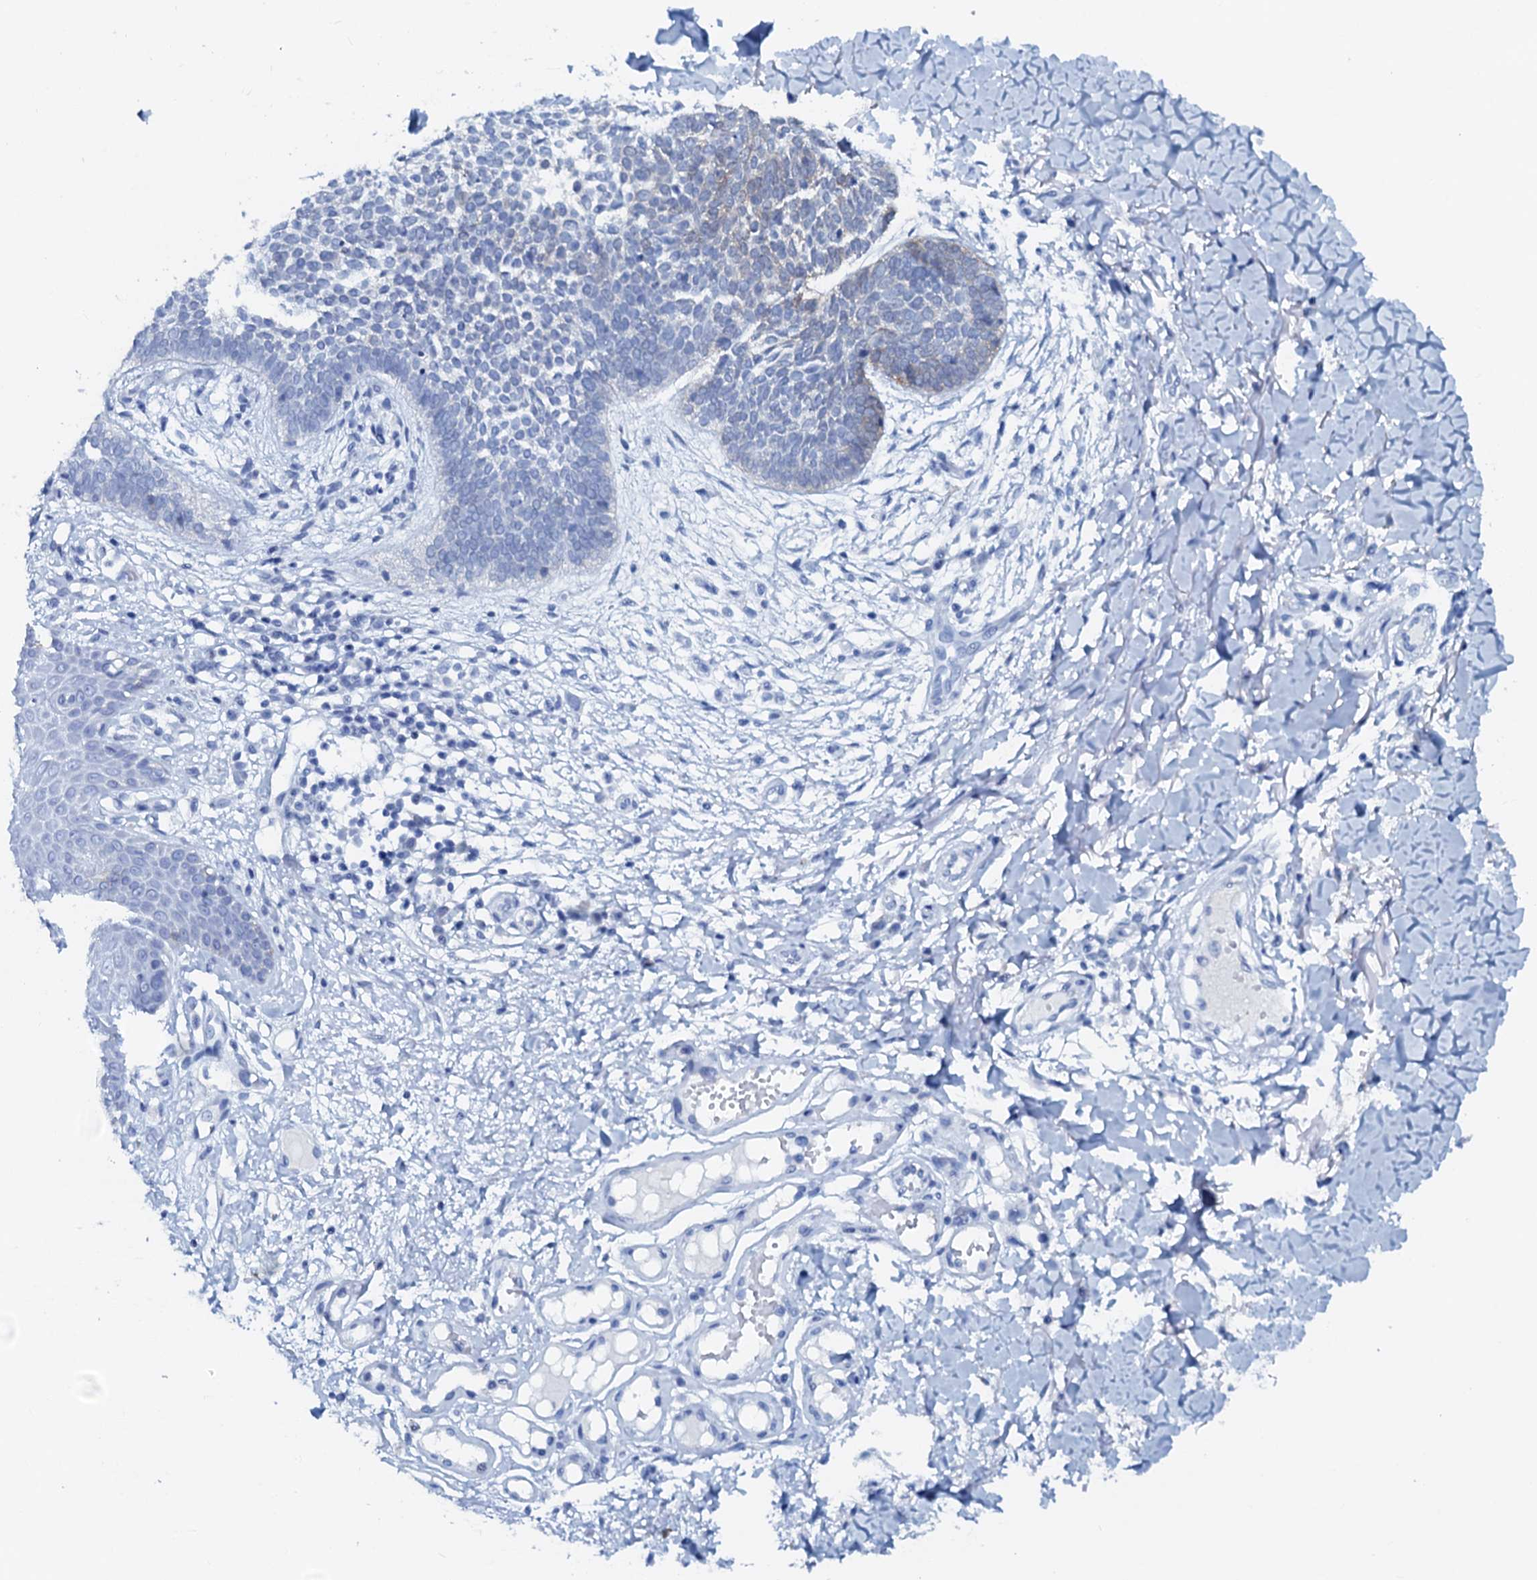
{"staining": {"intensity": "weak", "quantity": "<25%", "location": "cytoplasmic/membranous"}, "tissue": "skin cancer", "cell_type": "Tumor cells", "image_type": "cancer", "snomed": [{"axis": "morphology", "description": "Basal cell carcinoma"}, {"axis": "topography", "description": "Skin"}], "caption": "Immunohistochemical staining of human skin cancer (basal cell carcinoma) displays no significant expression in tumor cells.", "gene": "AMER2", "patient": {"sex": "female", "age": 64}}